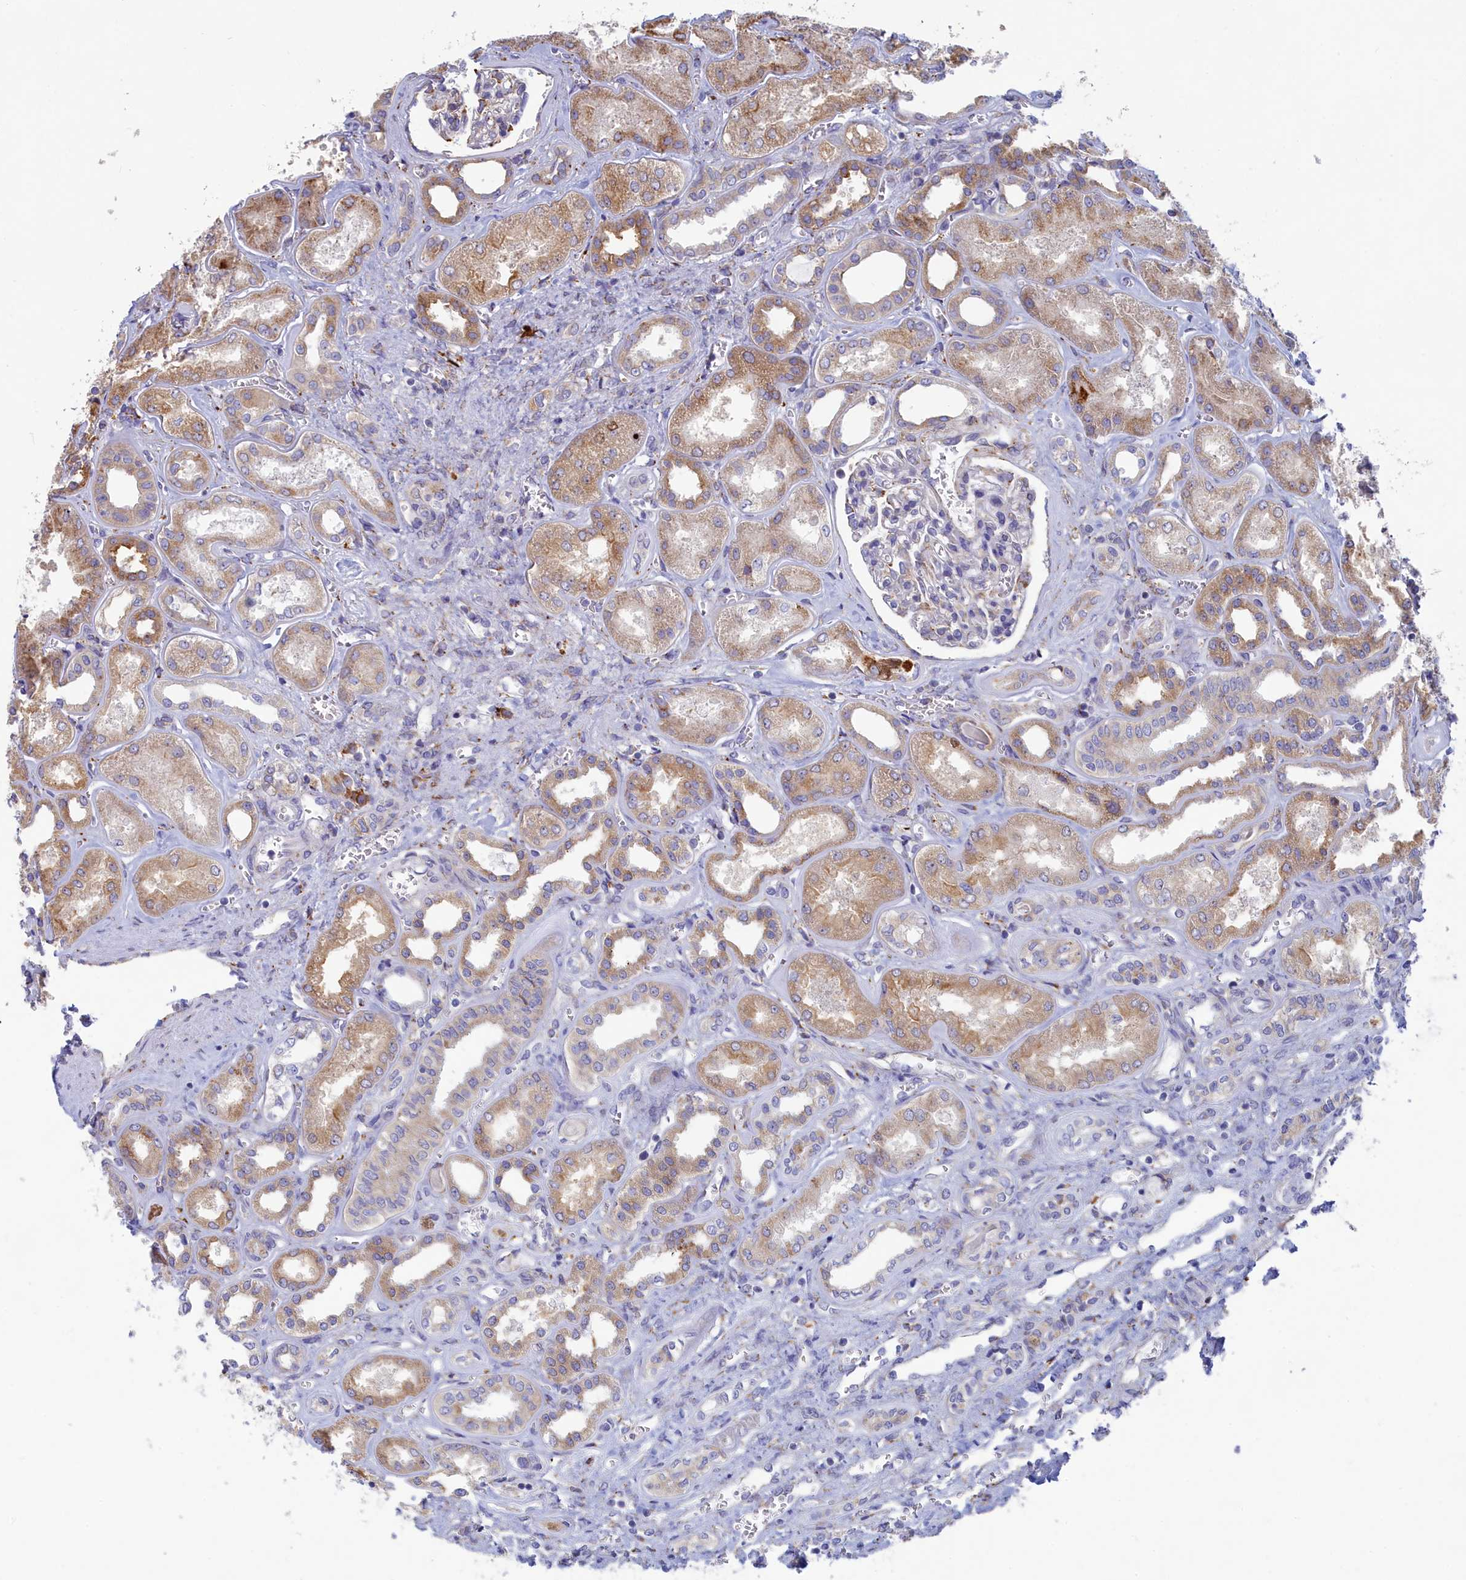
{"staining": {"intensity": "negative", "quantity": "none", "location": "none"}, "tissue": "kidney", "cell_type": "Cells in glomeruli", "image_type": "normal", "snomed": [{"axis": "morphology", "description": "Normal tissue, NOS"}, {"axis": "morphology", "description": "Adenocarcinoma, NOS"}, {"axis": "topography", "description": "Kidney"}], "caption": "An image of kidney stained for a protein exhibits no brown staining in cells in glomeruli.", "gene": "WDR35", "patient": {"sex": "female", "age": 68}}